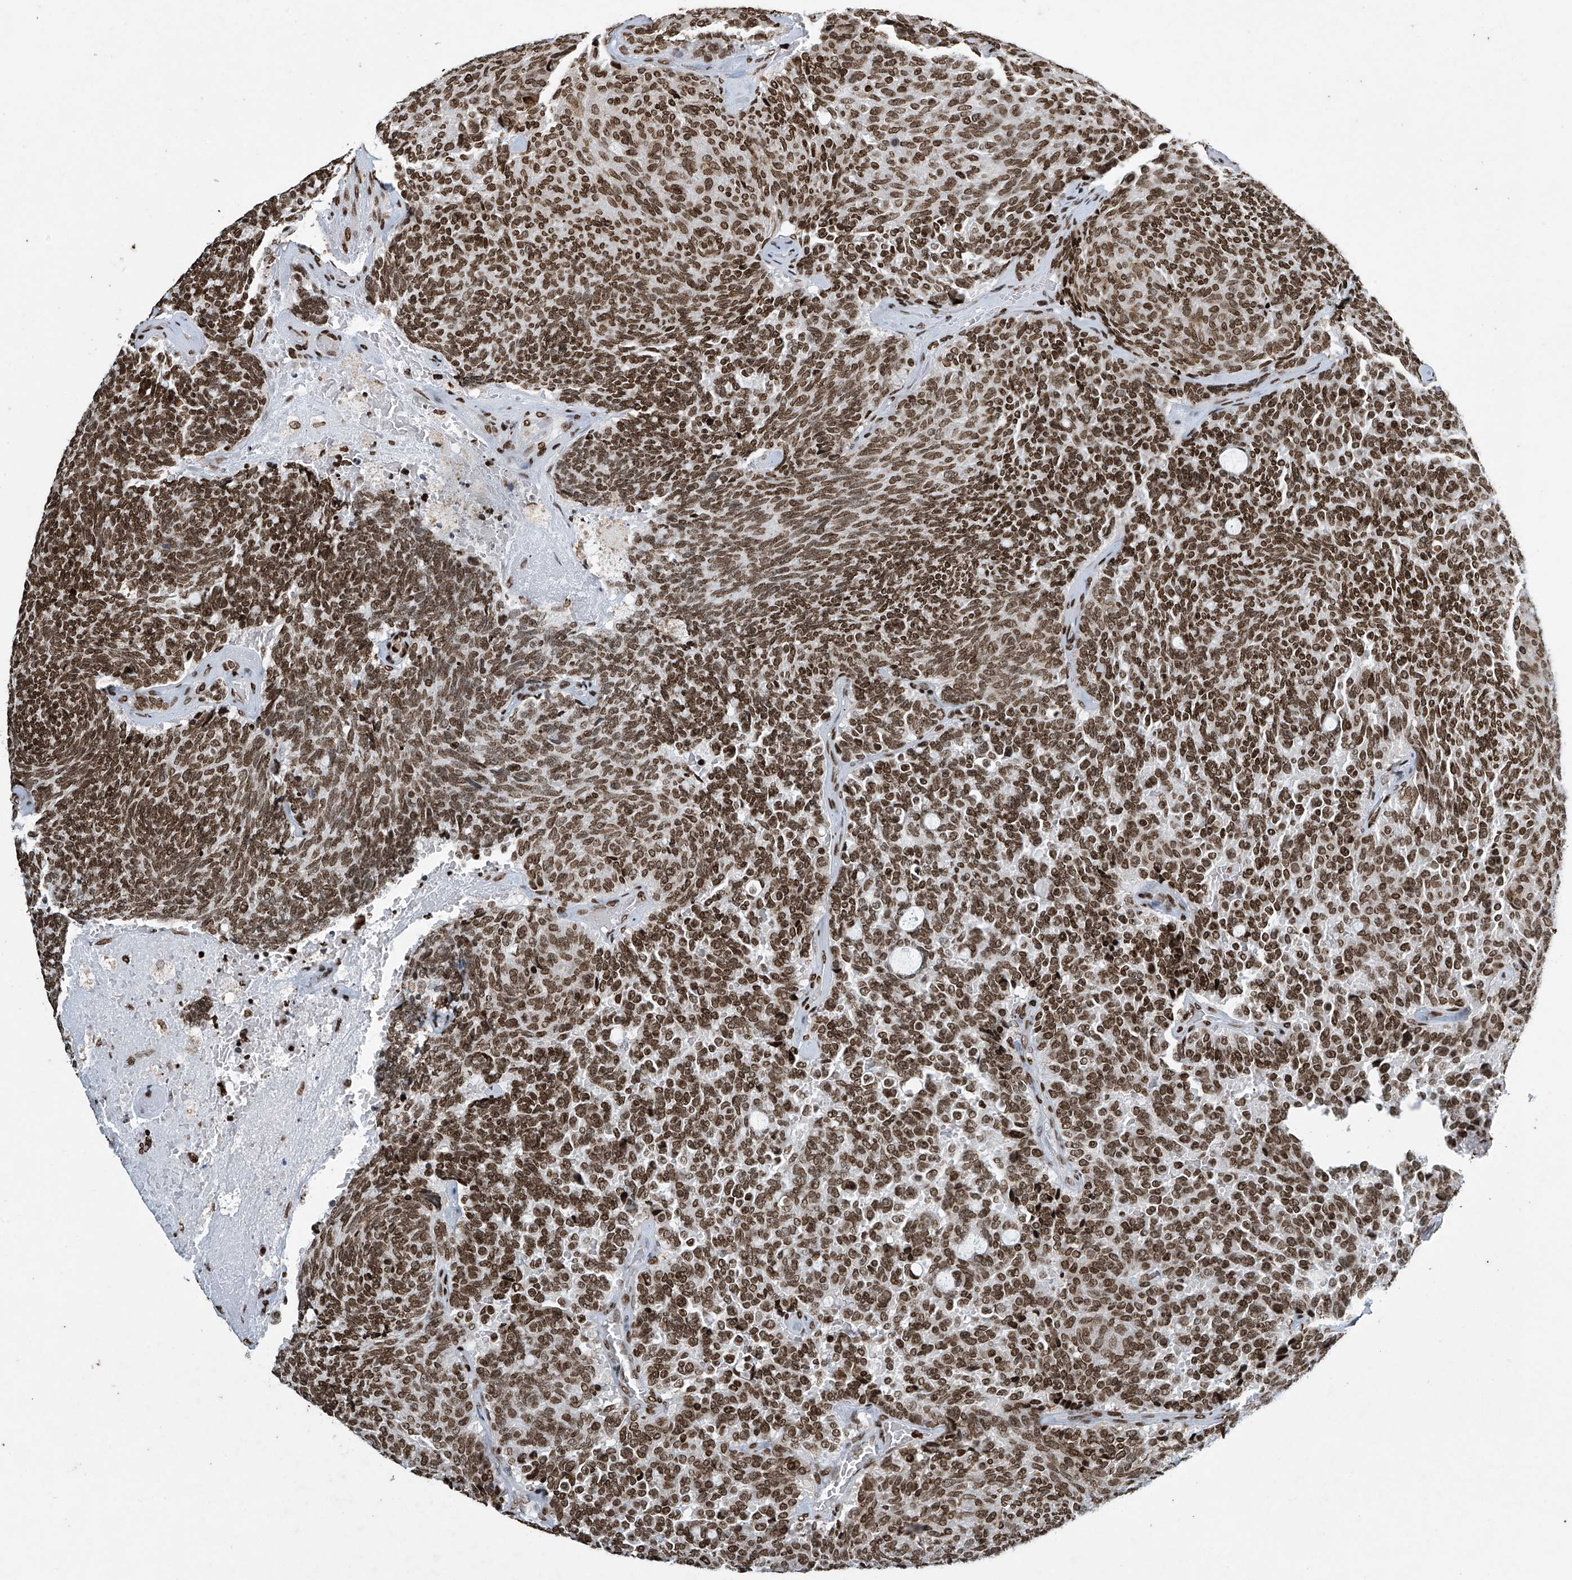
{"staining": {"intensity": "strong", "quantity": ">75%", "location": "nuclear"}, "tissue": "carcinoid", "cell_type": "Tumor cells", "image_type": "cancer", "snomed": [{"axis": "morphology", "description": "Carcinoid, malignant, NOS"}, {"axis": "topography", "description": "Pancreas"}], "caption": "Tumor cells demonstrate high levels of strong nuclear expression in about >75% of cells in carcinoid.", "gene": "H4C16", "patient": {"sex": "female", "age": 54}}